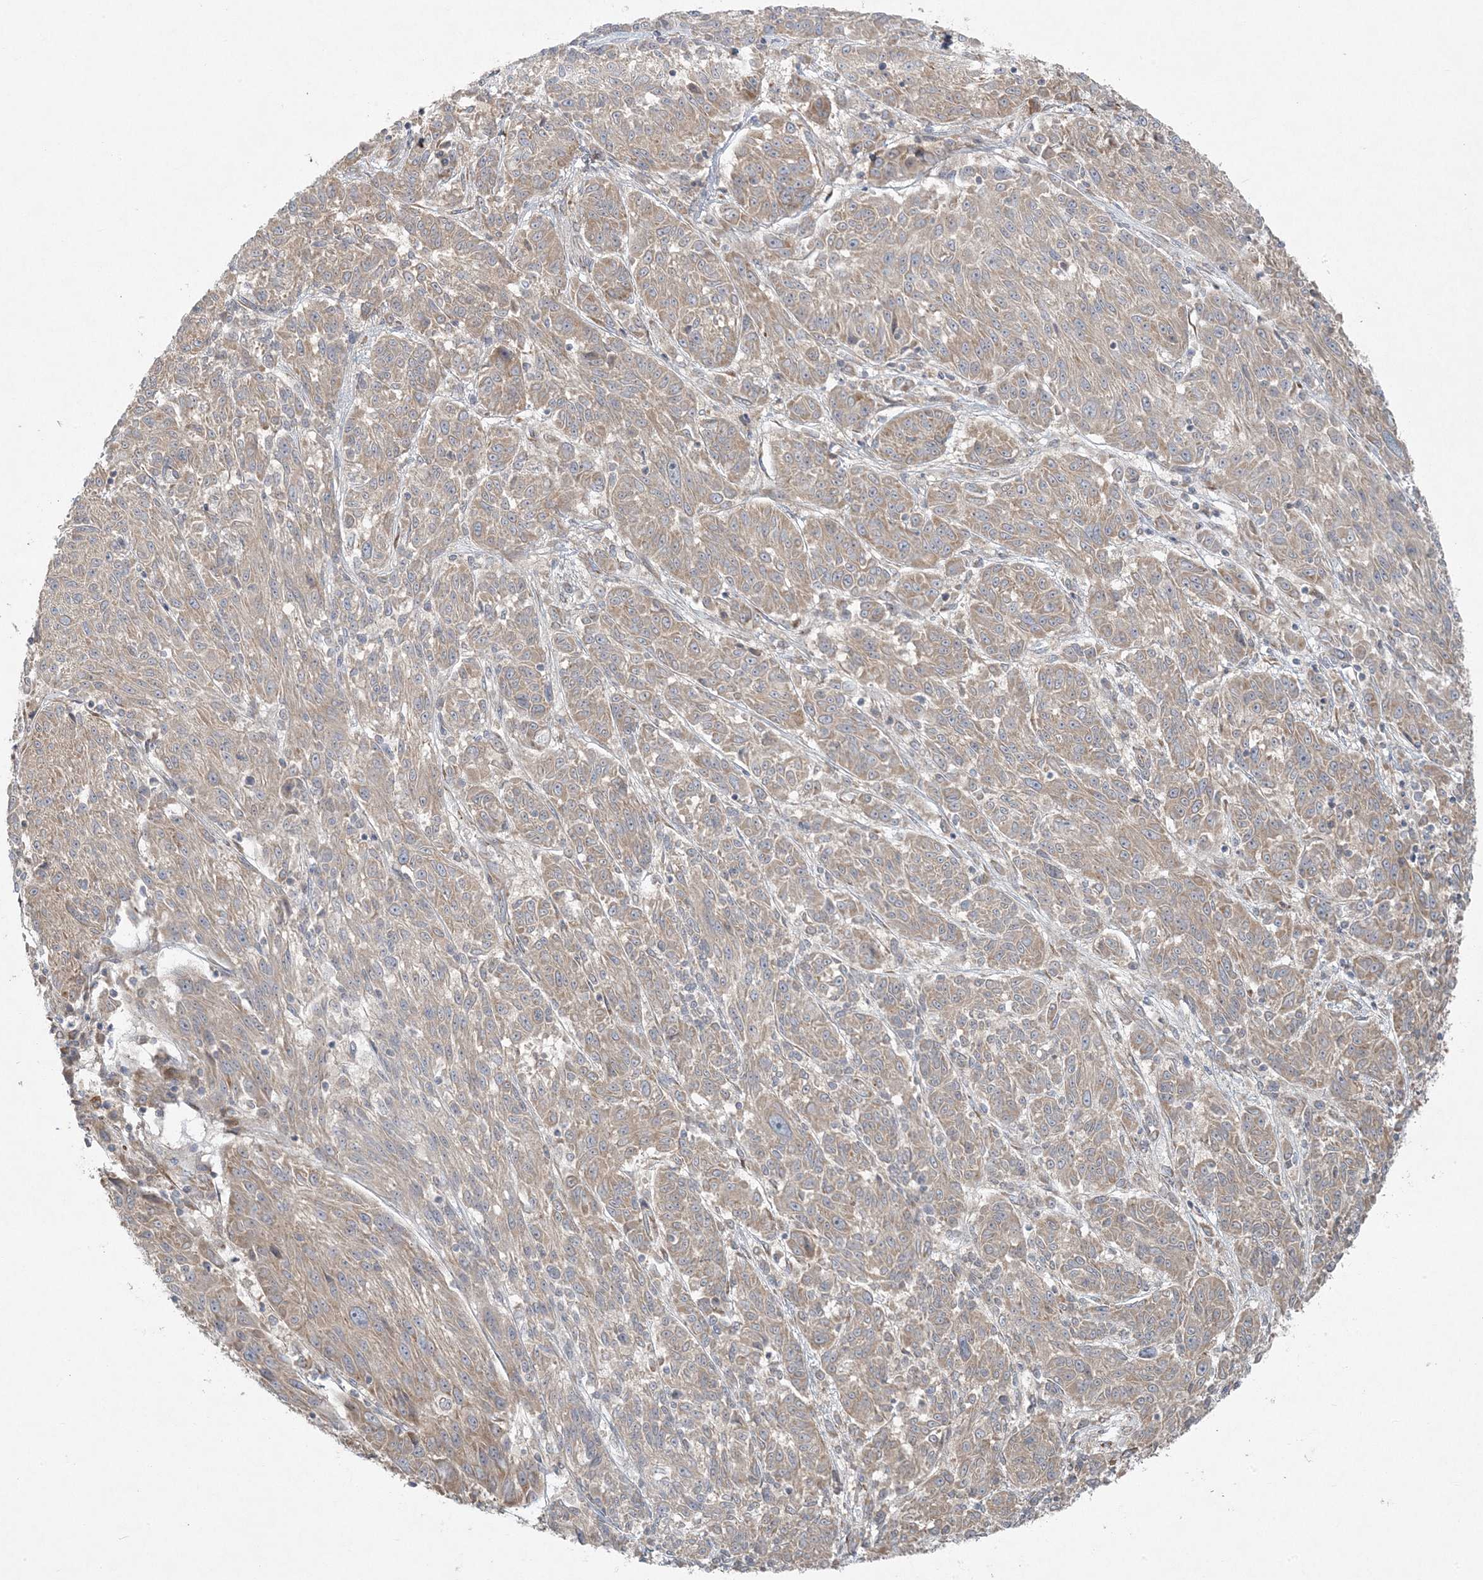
{"staining": {"intensity": "weak", "quantity": "<25%", "location": "cytoplasmic/membranous"}, "tissue": "melanoma", "cell_type": "Tumor cells", "image_type": "cancer", "snomed": [{"axis": "morphology", "description": "Malignant melanoma, NOS"}, {"axis": "topography", "description": "Skin"}], "caption": "A micrograph of melanoma stained for a protein reveals no brown staining in tumor cells. (Brightfield microscopy of DAB (3,3'-diaminobenzidine) immunohistochemistry (IHC) at high magnification).", "gene": "ZNF263", "patient": {"sex": "male", "age": 53}}